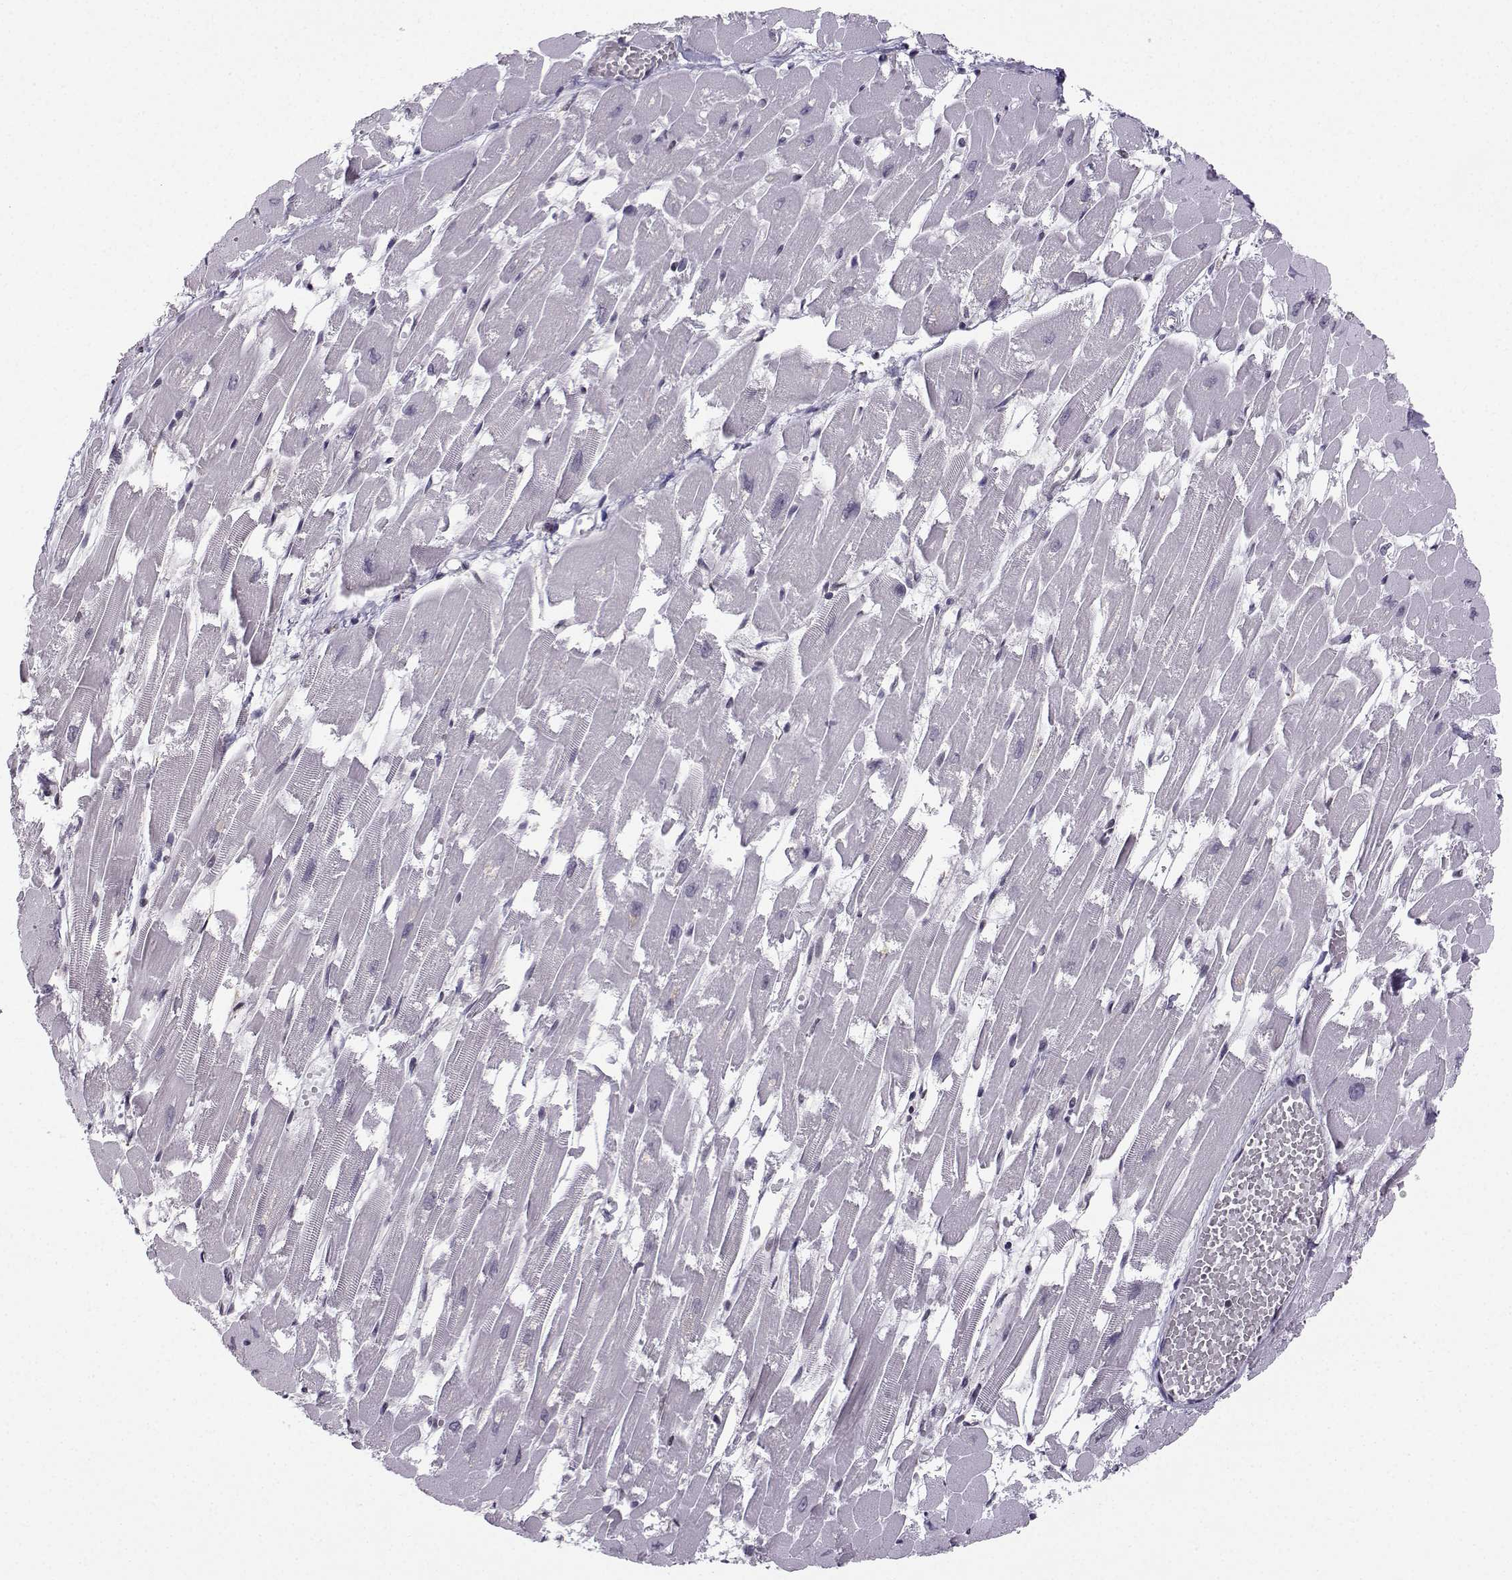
{"staining": {"intensity": "negative", "quantity": "none", "location": "none"}, "tissue": "heart muscle", "cell_type": "Cardiomyocytes", "image_type": "normal", "snomed": [{"axis": "morphology", "description": "Normal tissue, NOS"}, {"axis": "topography", "description": "Heart"}], "caption": "DAB (3,3'-diaminobenzidine) immunohistochemical staining of benign human heart muscle displays no significant positivity in cardiomyocytes. (Stains: DAB immunohistochemistry (IHC) with hematoxylin counter stain, Microscopy: brightfield microscopy at high magnification).", "gene": "EZH1", "patient": {"sex": "female", "age": 52}}